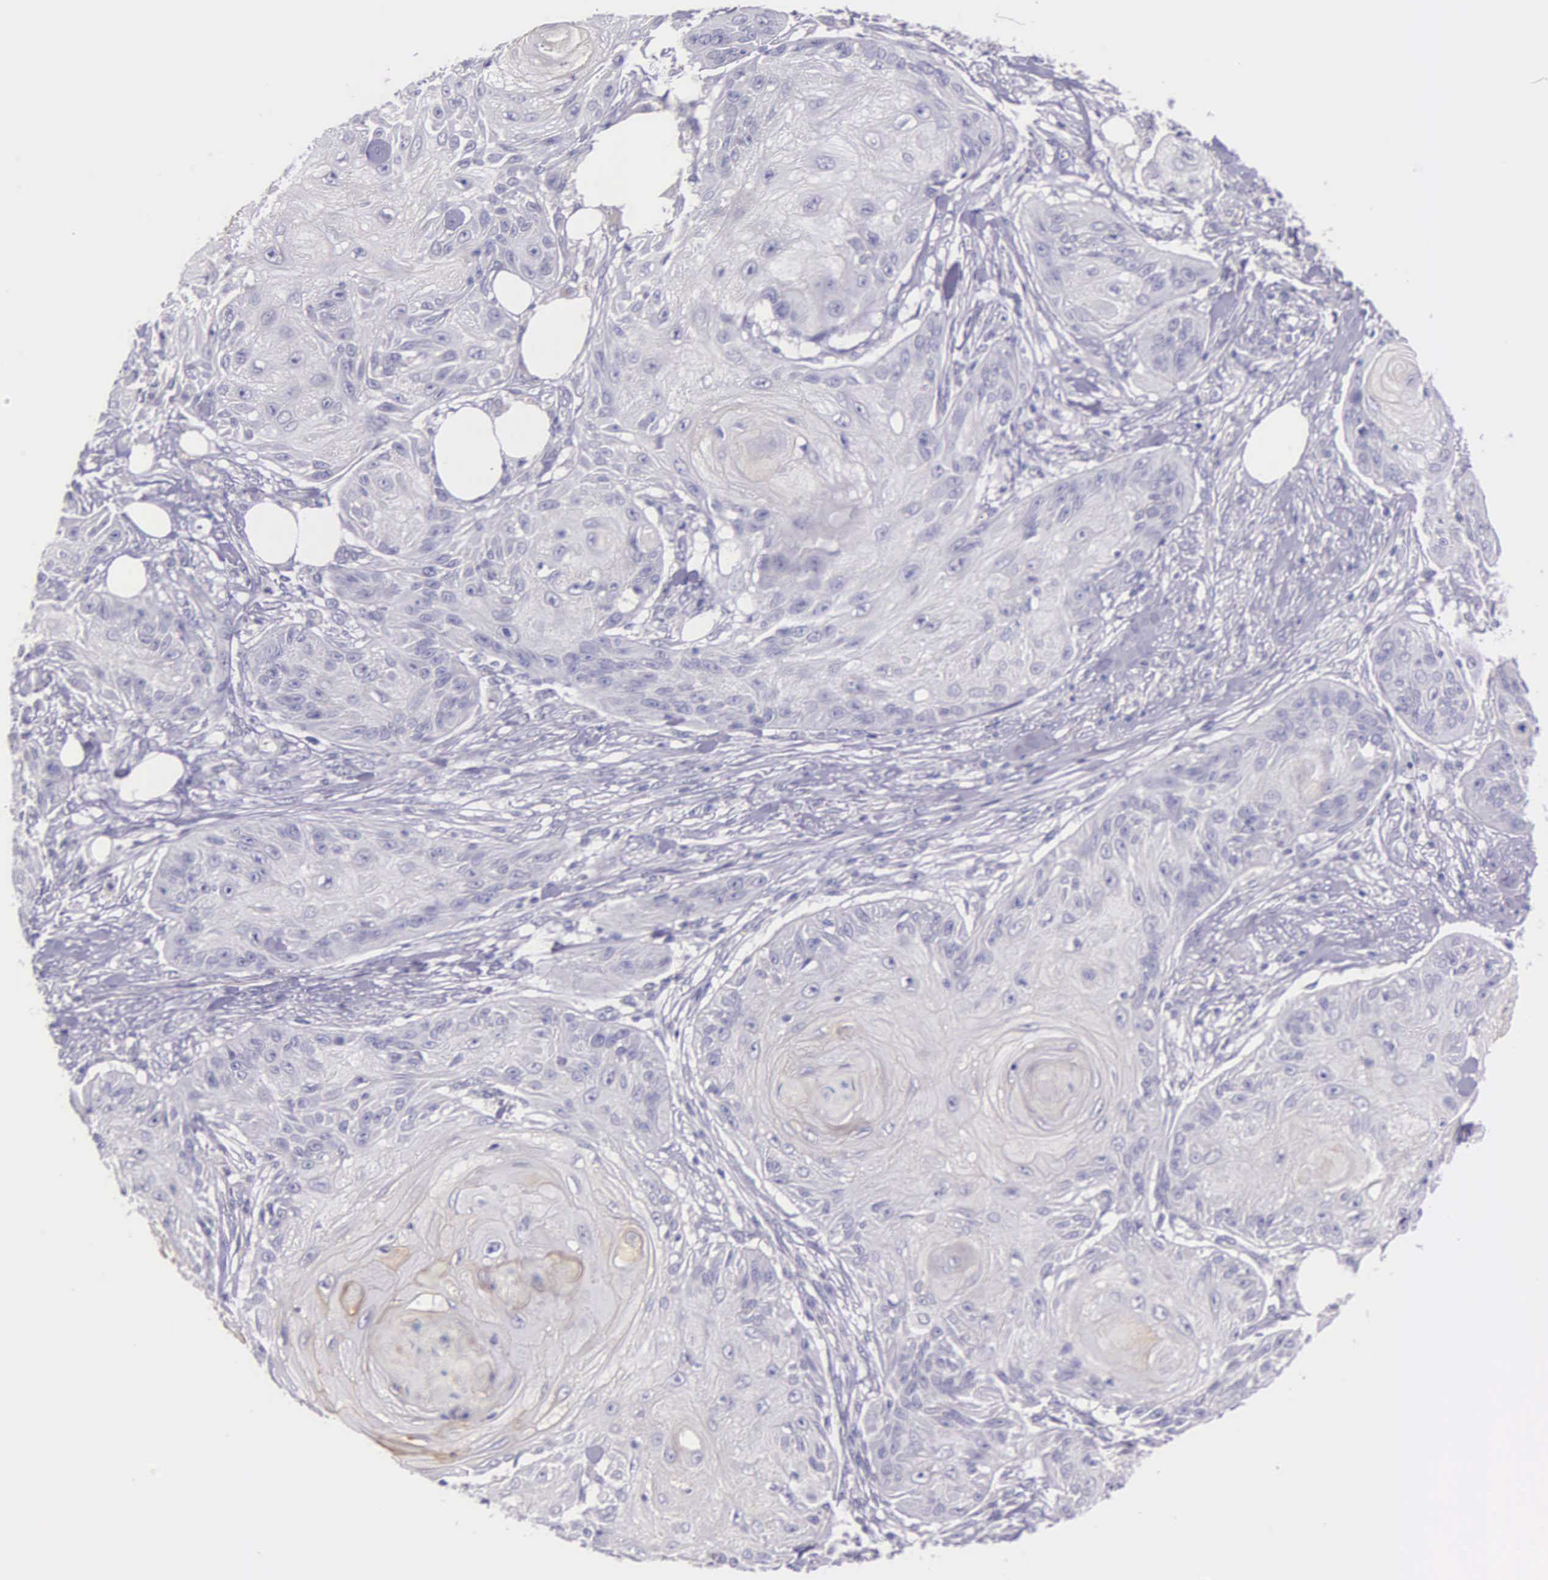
{"staining": {"intensity": "negative", "quantity": "none", "location": "none"}, "tissue": "skin cancer", "cell_type": "Tumor cells", "image_type": "cancer", "snomed": [{"axis": "morphology", "description": "Squamous cell carcinoma, NOS"}, {"axis": "topography", "description": "Skin"}], "caption": "An IHC photomicrograph of skin cancer is shown. There is no staining in tumor cells of skin cancer.", "gene": "THSD7A", "patient": {"sex": "female", "age": 88}}